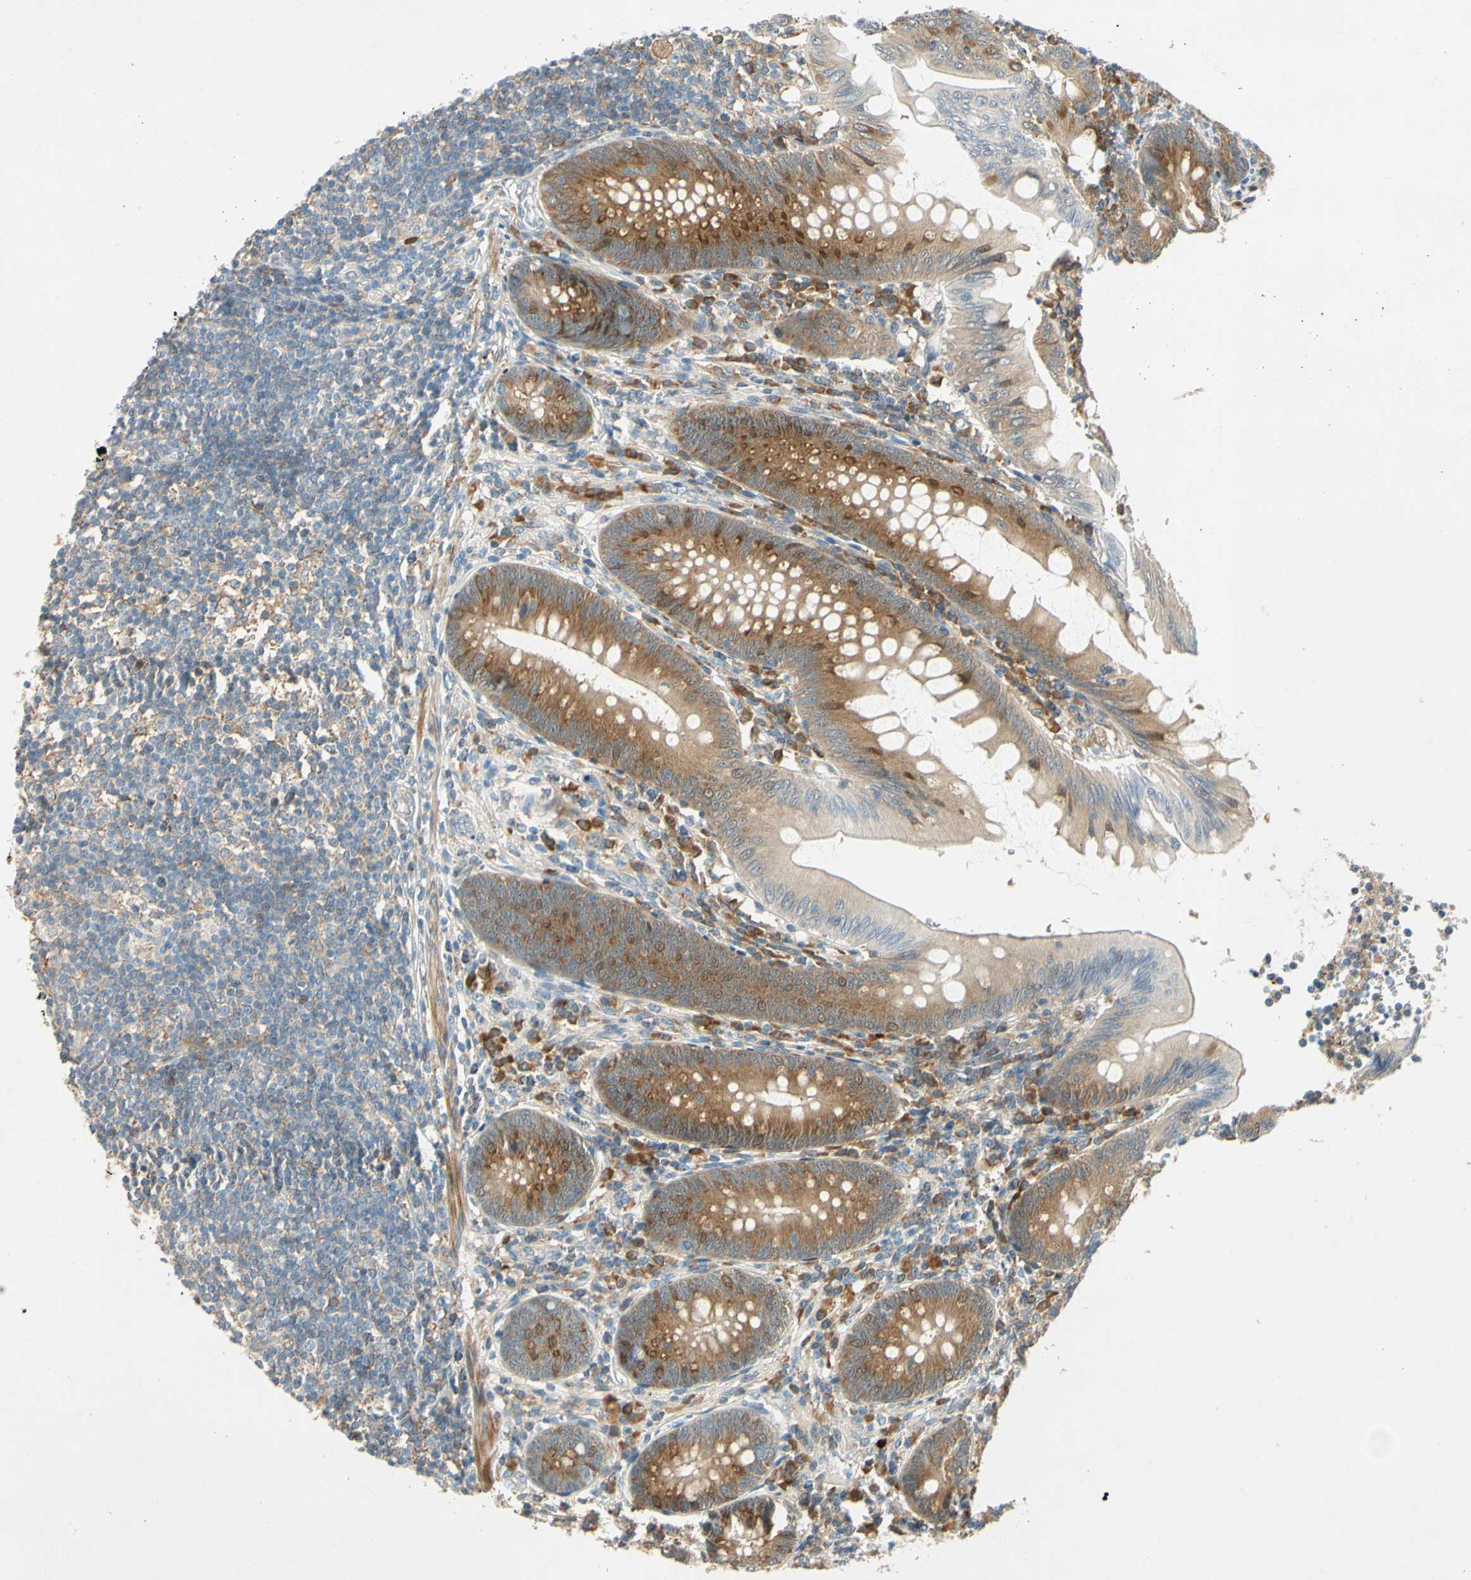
{"staining": {"intensity": "moderate", "quantity": ">75%", "location": "cytoplasmic/membranous,nuclear"}, "tissue": "appendix", "cell_type": "Glandular cells", "image_type": "normal", "snomed": [{"axis": "morphology", "description": "Normal tissue, NOS"}, {"axis": "morphology", "description": "Inflammation, NOS"}, {"axis": "topography", "description": "Appendix"}], "caption": "The immunohistochemical stain shows moderate cytoplasmic/membranous,nuclear positivity in glandular cells of unremarkable appendix.", "gene": "WIPI1", "patient": {"sex": "male", "age": 46}}